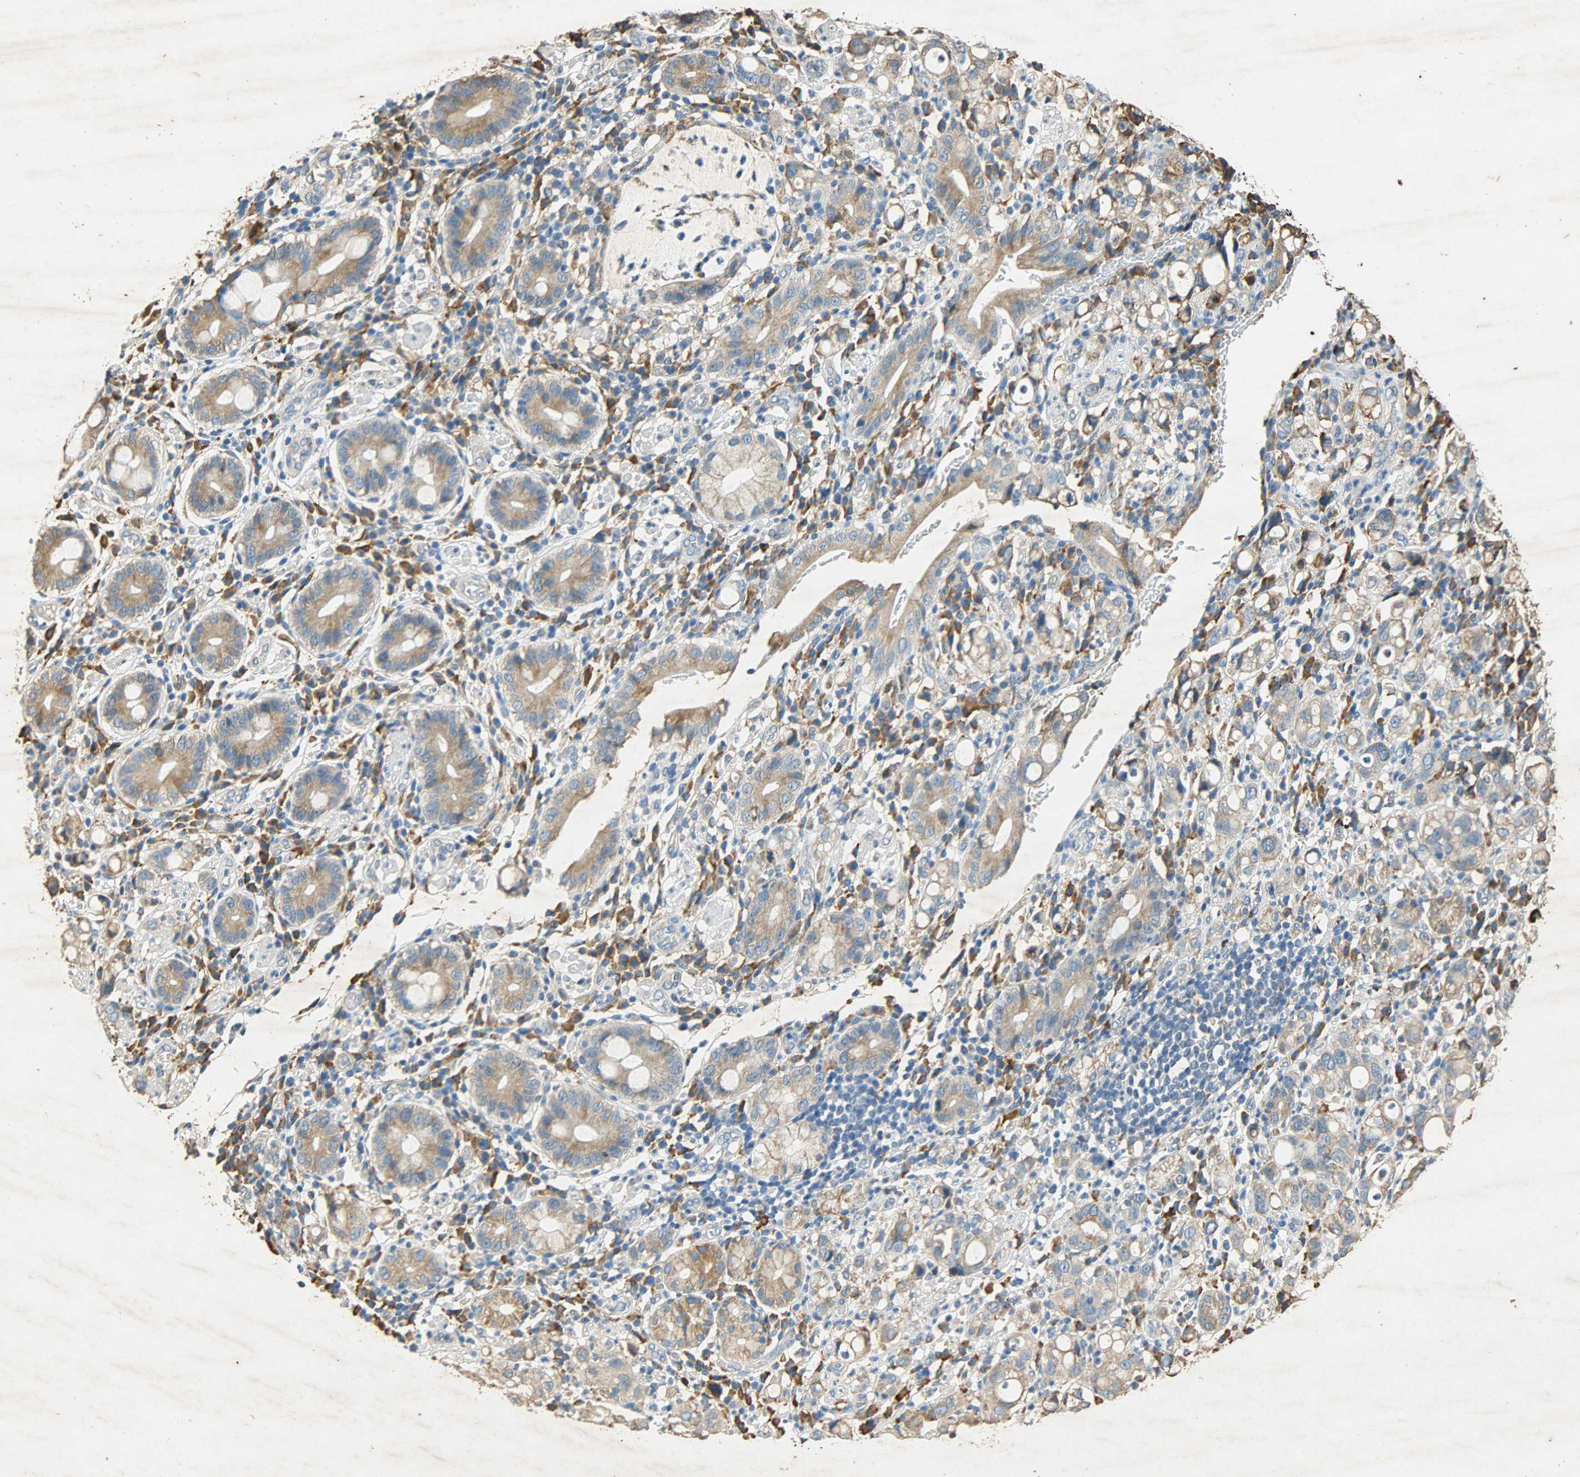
{"staining": {"intensity": "moderate", "quantity": ">75%", "location": "cytoplasmic/membranous"}, "tissue": "stomach cancer", "cell_type": "Tumor cells", "image_type": "cancer", "snomed": [{"axis": "morphology", "description": "Adenocarcinoma, NOS"}, {"axis": "topography", "description": "Stomach"}], "caption": "Protein staining of stomach adenocarcinoma tissue shows moderate cytoplasmic/membranous positivity in about >75% of tumor cells. (DAB = brown stain, brightfield microscopy at high magnification).", "gene": "HSPA5", "patient": {"sex": "female", "age": 75}}